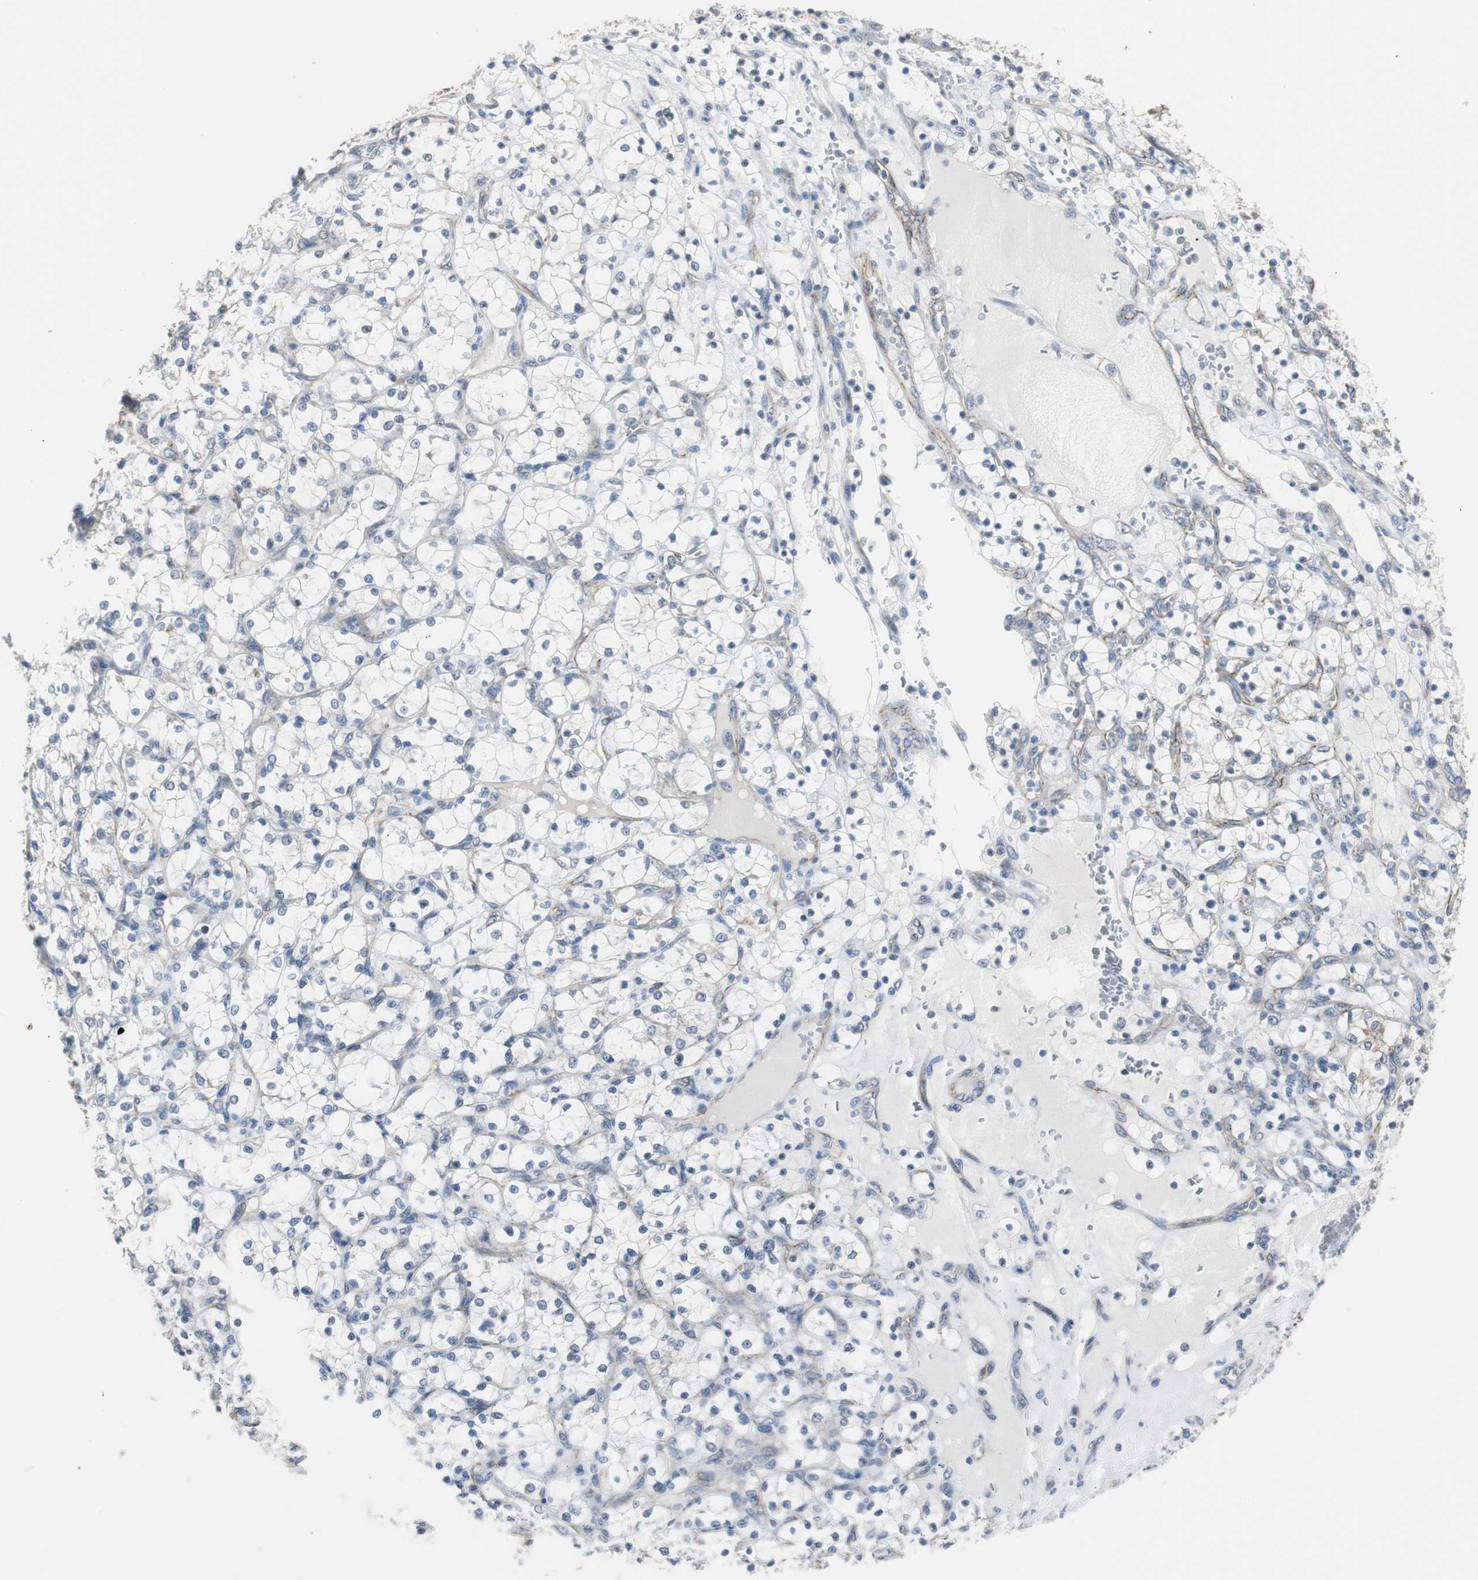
{"staining": {"intensity": "moderate", "quantity": "<25%", "location": "cytoplasmic/membranous"}, "tissue": "renal cancer", "cell_type": "Tumor cells", "image_type": "cancer", "snomed": [{"axis": "morphology", "description": "Adenocarcinoma, NOS"}, {"axis": "topography", "description": "Kidney"}], "caption": "Human adenocarcinoma (renal) stained with a protein marker displays moderate staining in tumor cells.", "gene": "STXBP4", "patient": {"sex": "female", "age": 69}}